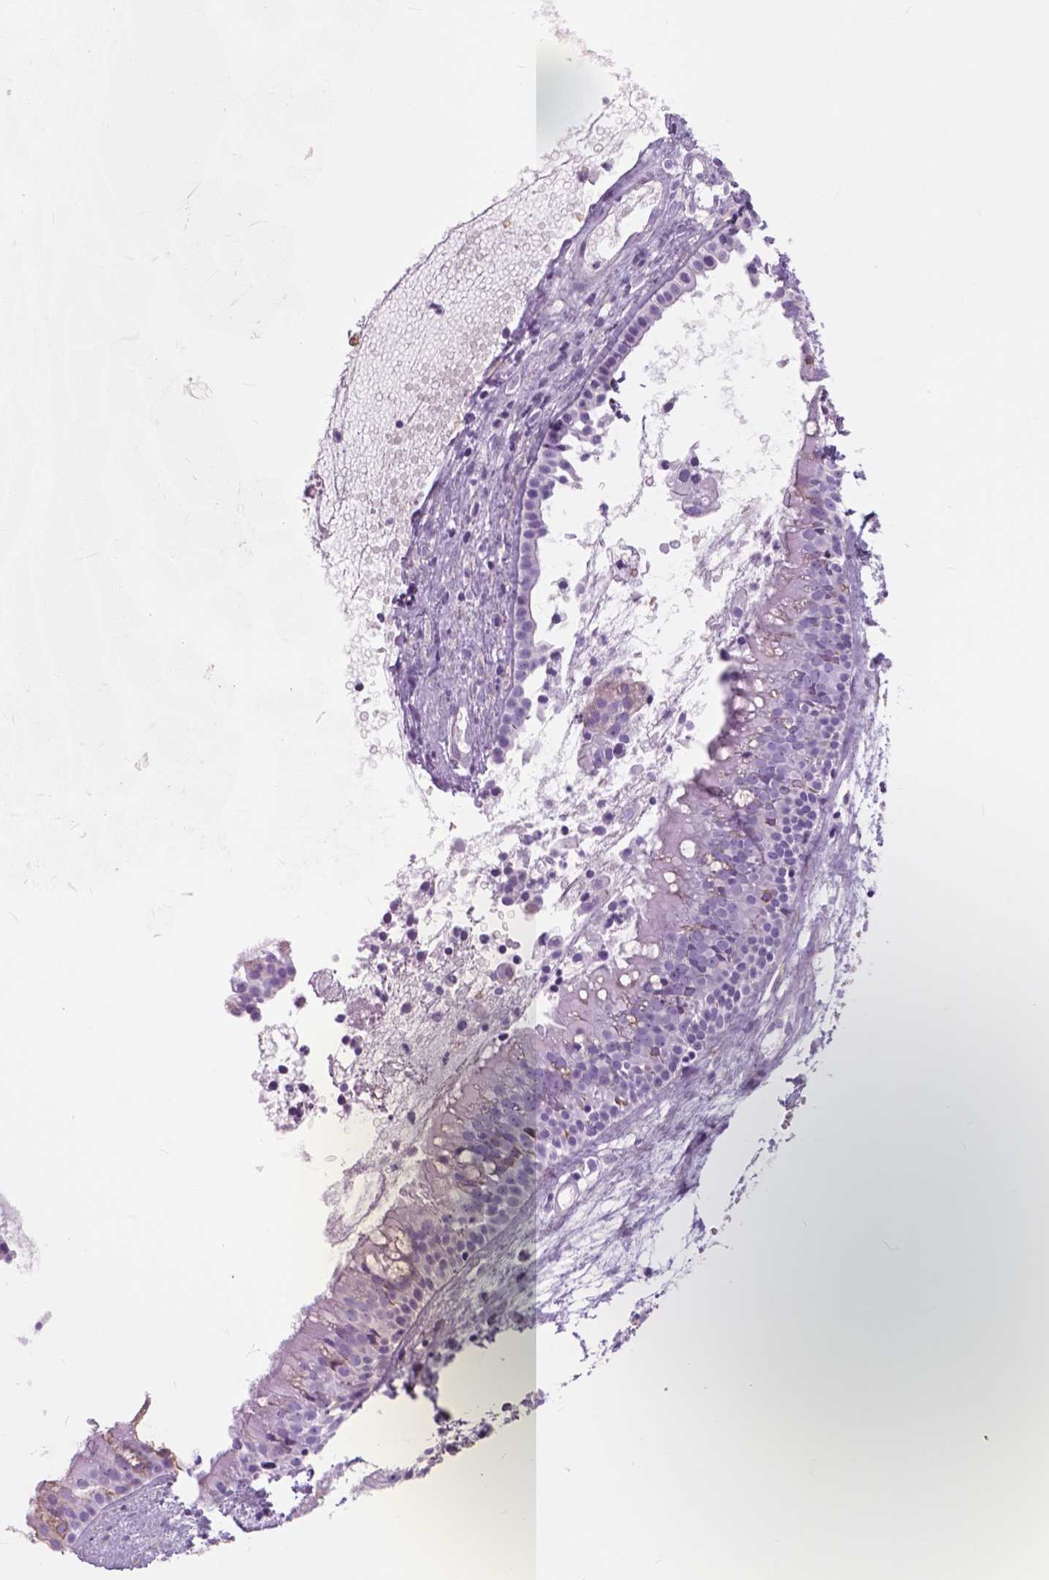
{"staining": {"intensity": "negative", "quantity": "none", "location": "none"}, "tissue": "nasopharynx", "cell_type": "Respiratory epithelial cells", "image_type": "normal", "snomed": [{"axis": "morphology", "description": "Normal tissue, NOS"}, {"axis": "topography", "description": "Nasopharynx"}], "caption": "This micrograph is of unremarkable nasopharynx stained with immunohistochemistry to label a protein in brown with the nuclei are counter-stained blue. There is no expression in respiratory epithelial cells.", "gene": "FXYD2", "patient": {"sex": "male", "age": 31}}